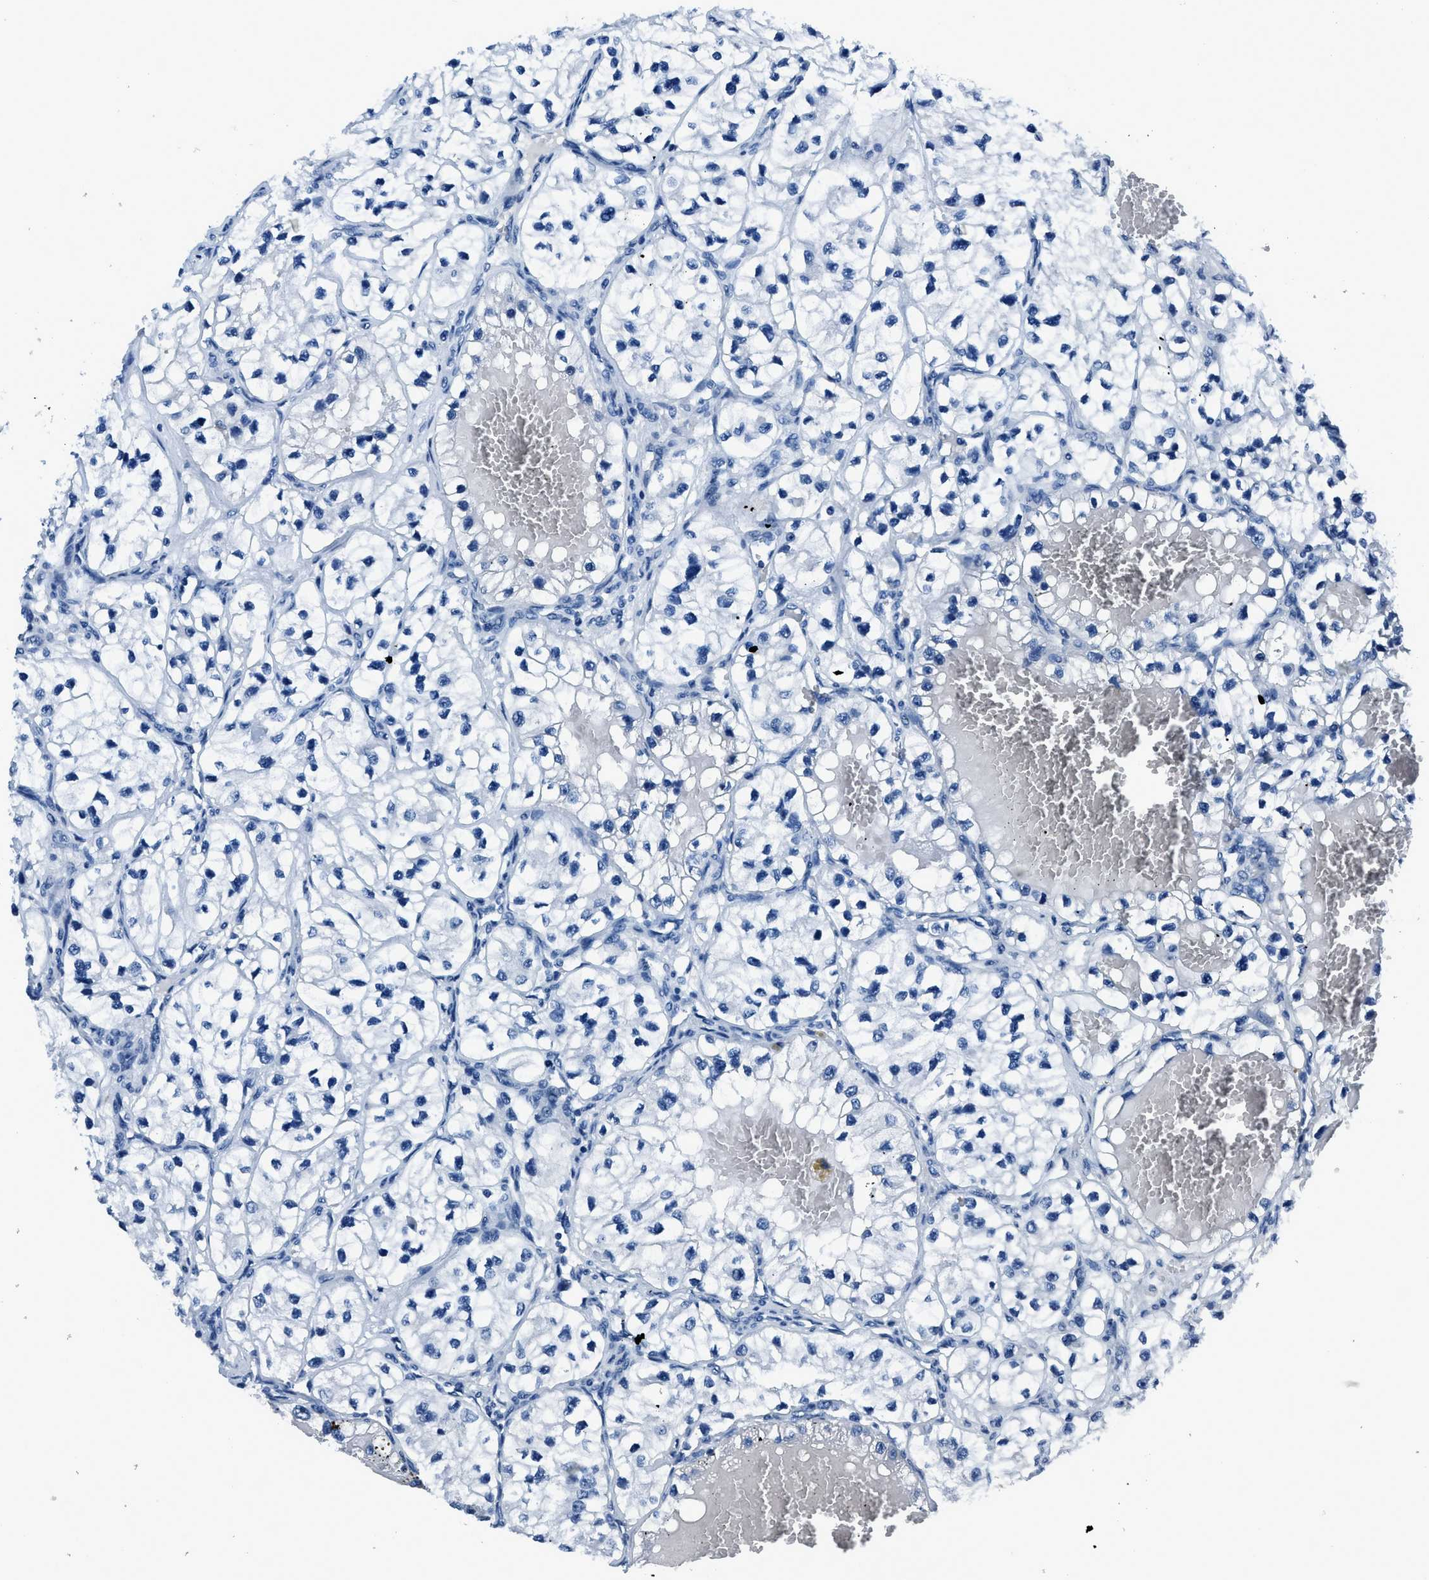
{"staining": {"intensity": "negative", "quantity": "none", "location": "none"}, "tissue": "renal cancer", "cell_type": "Tumor cells", "image_type": "cancer", "snomed": [{"axis": "morphology", "description": "Adenocarcinoma, NOS"}, {"axis": "topography", "description": "Kidney"}], "caption": "This is a image of immunohistochemistry staining of renal cancer, which shows no expression in tumor cells. The staining is performed using DAB brown chromogen with nuclei counter-stained in using hematoxylin.", "gene": "GJA3", "patient": {"sex": "female", "age": 57}}